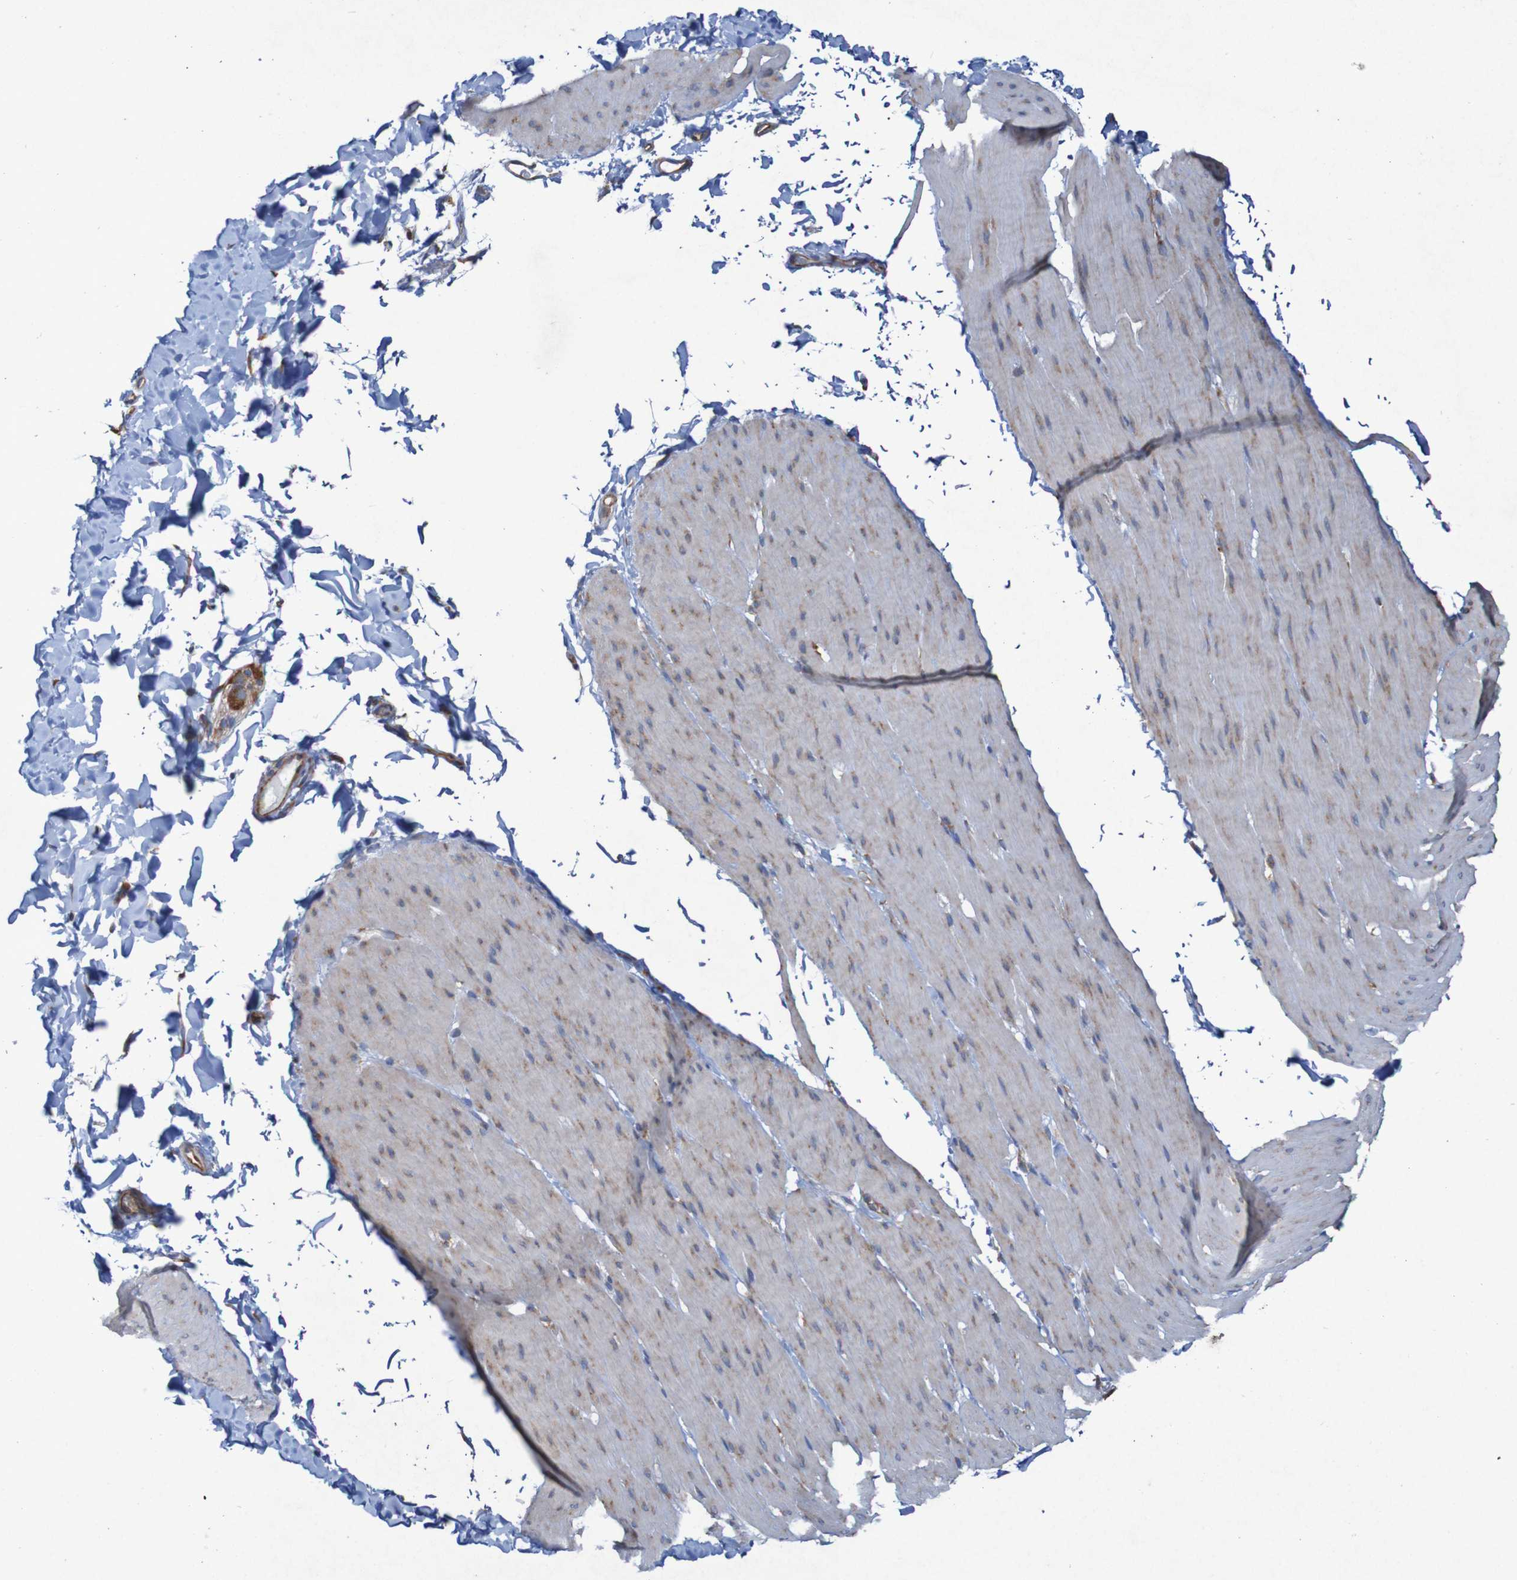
{"staining": {"intensity": "weak", "quantity": ">75%", "location": "cytoplasmic/membranous"}, "tissue": "smooth muscle", "cell_type": "Smooth muscle cells", "image_type": "normal", "snomed": [{"axis": "morphology", "description": "Normal tissue, NOS"}, {"axis": "topography", "description": "Smooth muscle"}, {"axis": "topography", "description": "Colon"}], "caption": "Immunohistochemical staining of normal smooth muscle demonstrates low levels of weak cytoplasmic/membranous positivity in about >75% of smooth muscle cells. The protein is stained brown, and the nuclei are stained in blue (DAB IHC with brightfield microscopy, high magnification).", "gene": "RPL10L", "patient": {"sex": "male", "age": 67}}